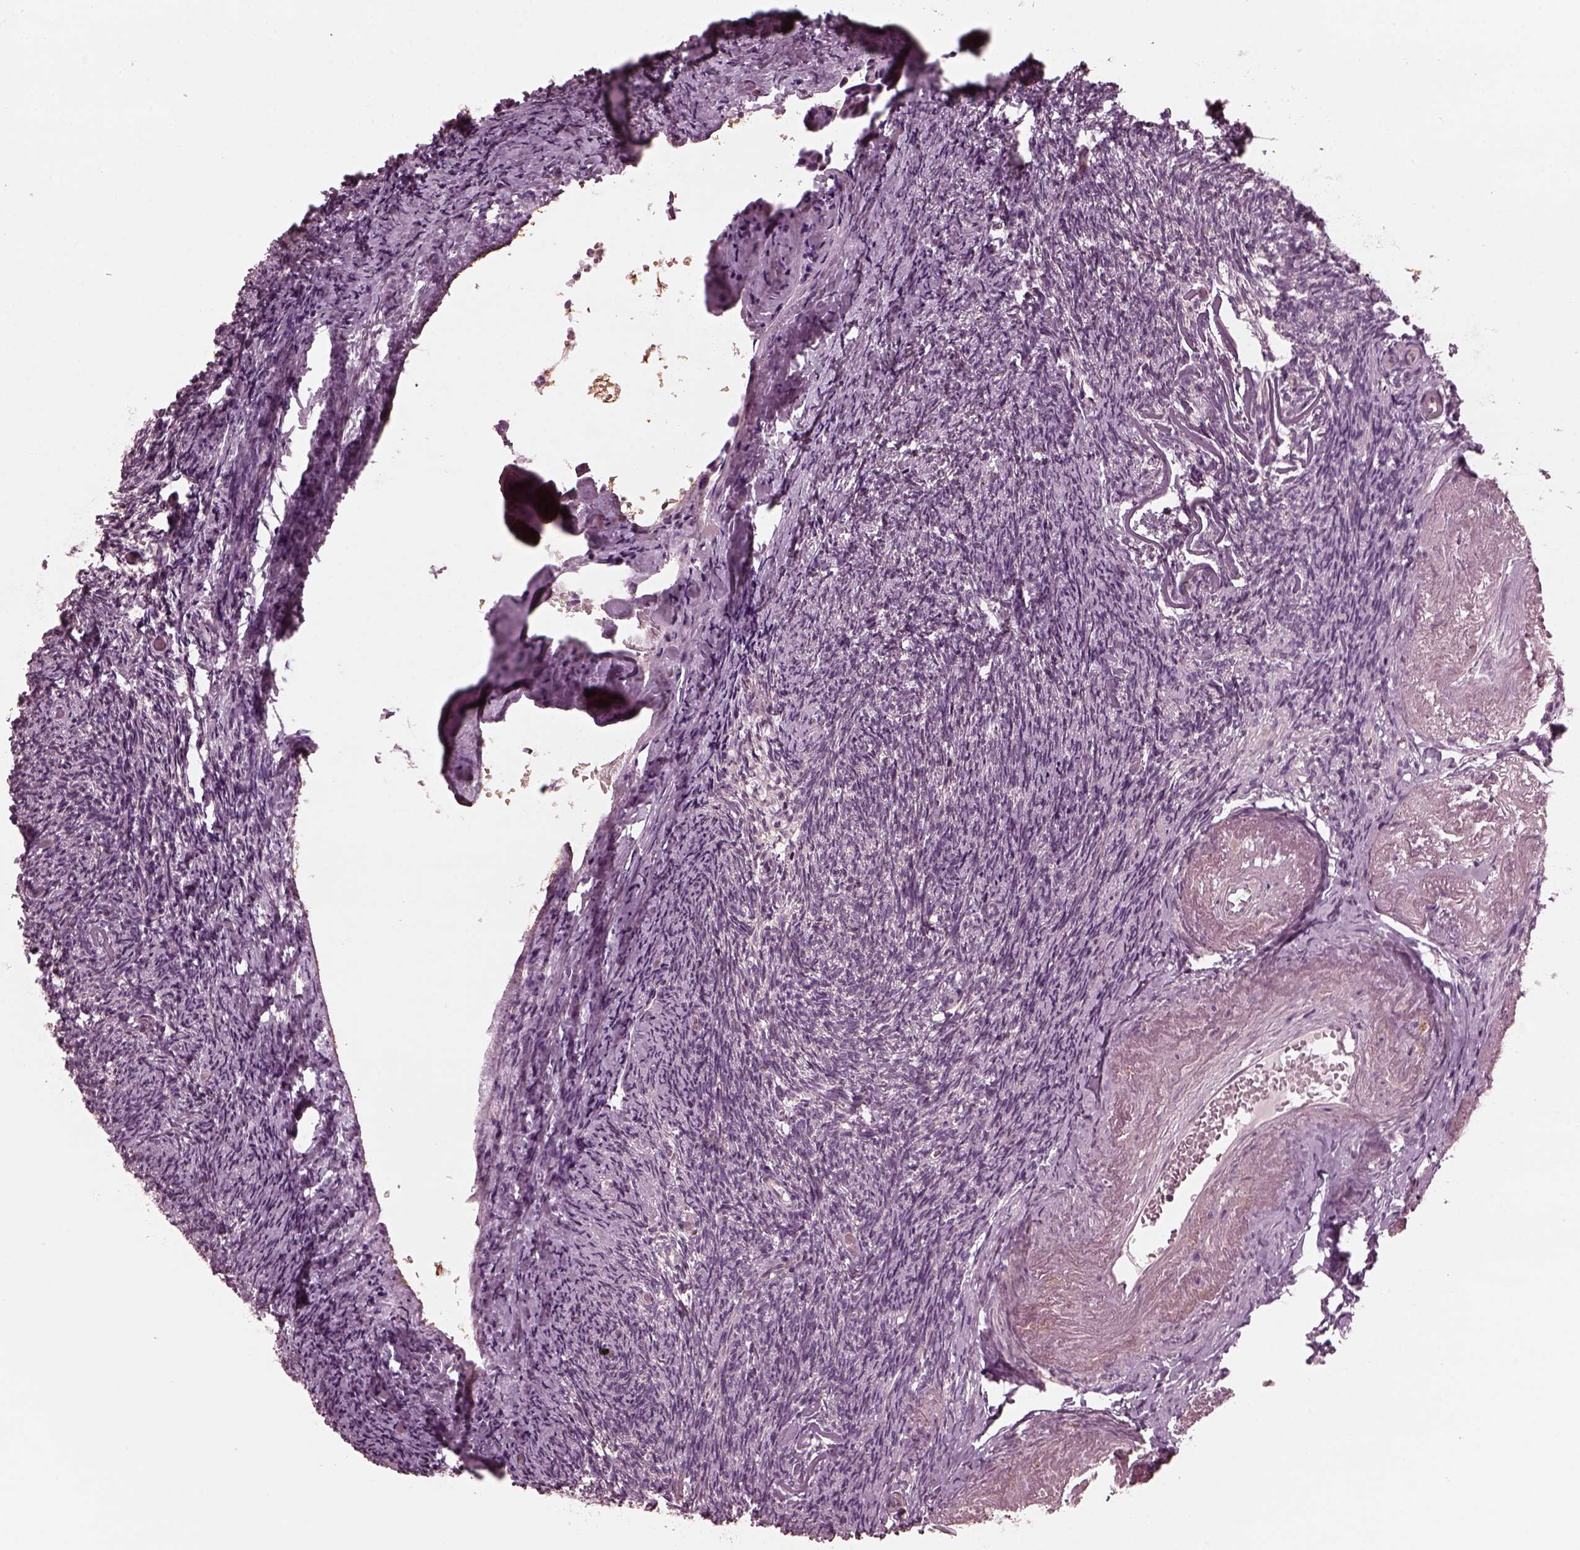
{"staining": {"intensity": "negative", "quantity": "none", "location": "none"}, "tissue": "ovary", "cell_type": "Follicle cells", "image_type": "normal", "snomed": [{"axis": "morphology", "description": "Normal tissue, NOS"}, {"axis": "topography", "description": "Ovary"}], "caption": "Ovary stained for a protein using IHC reveals no staining follicle cells.", "gene": "KIF6", "patient": {"sex": "female", "age": 72}}